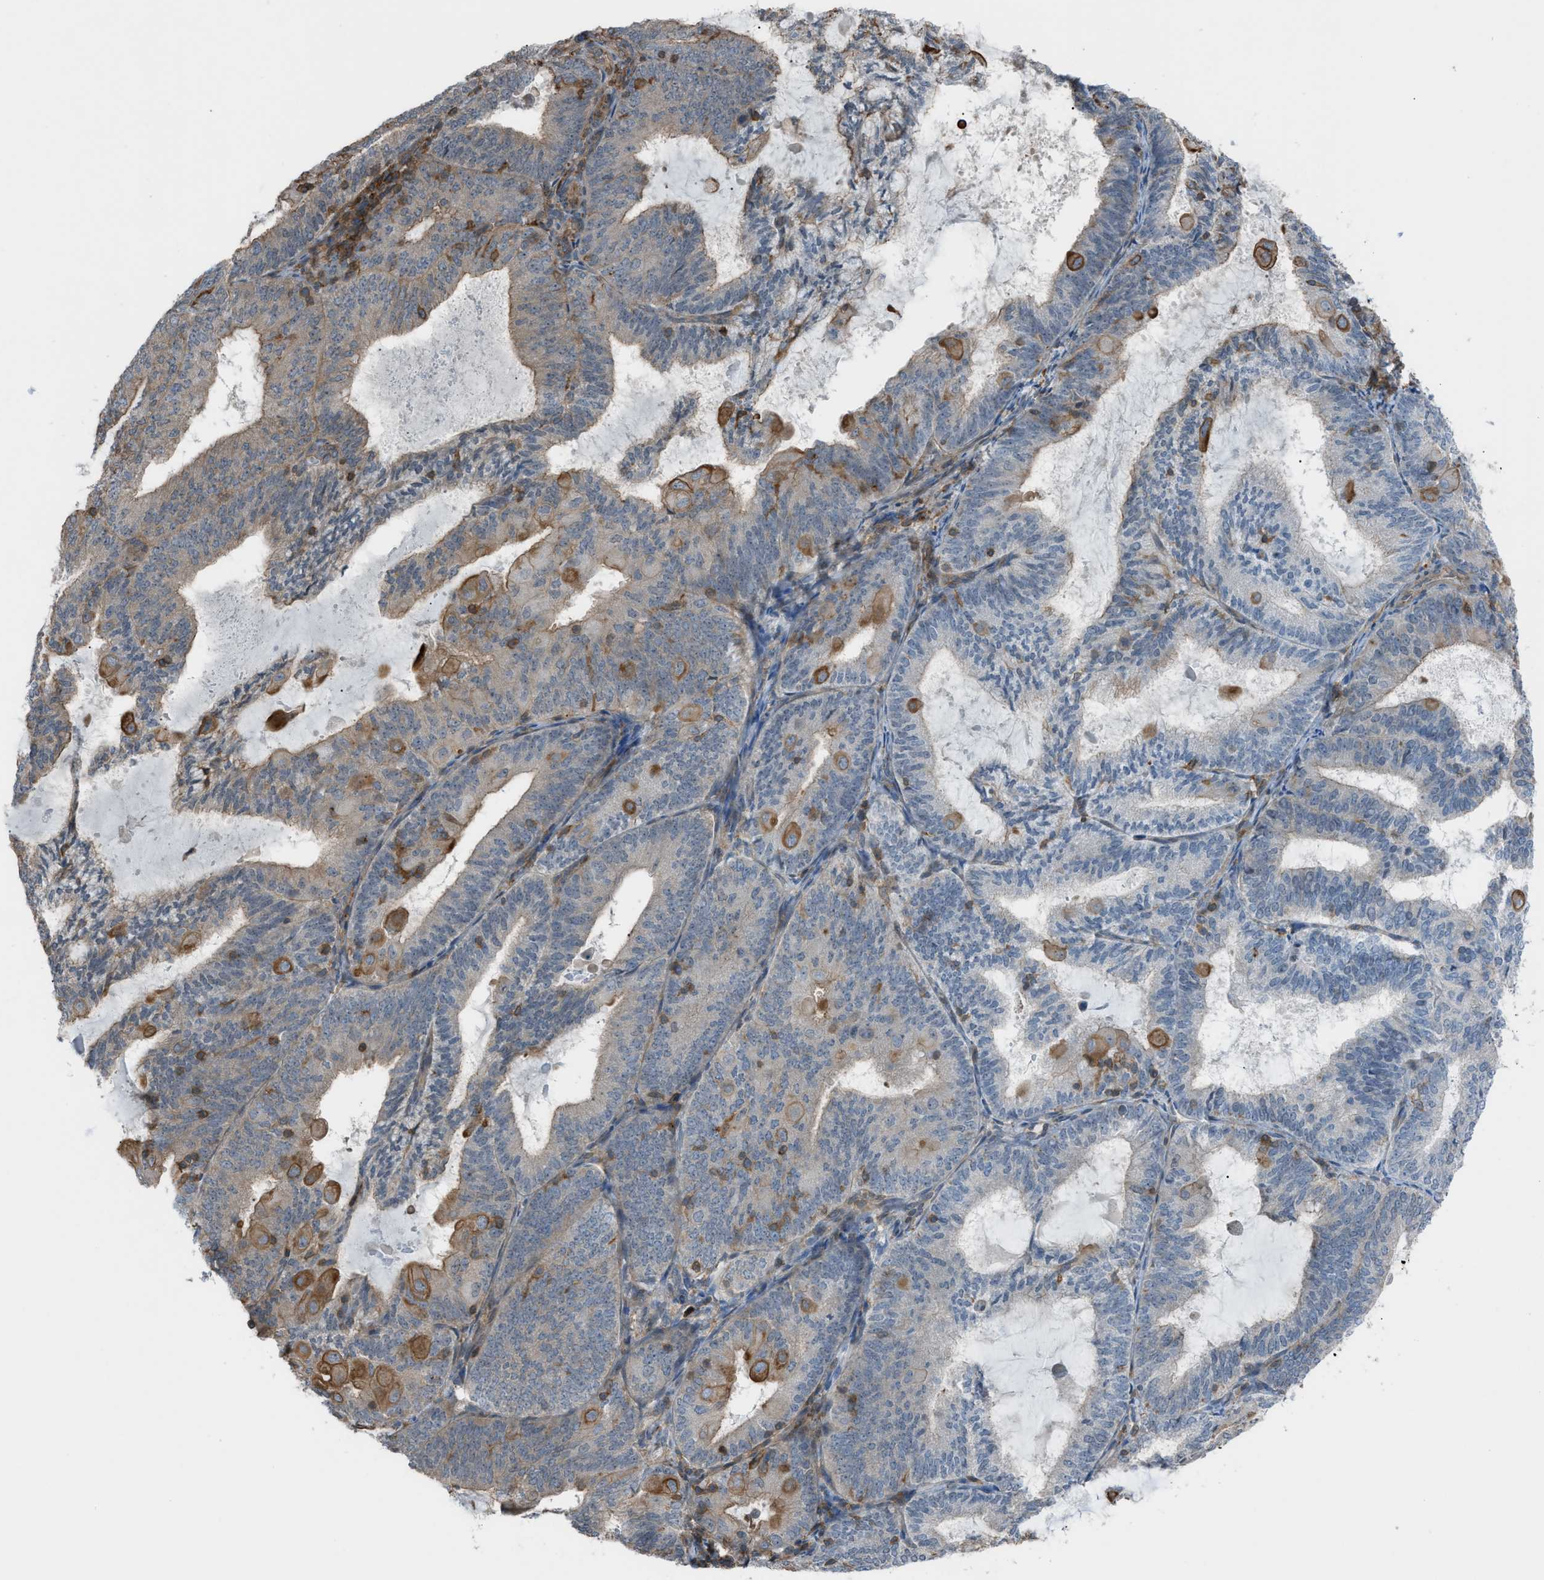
{"staining": {"intensity": "moderate", "quantity": "<25%", "location": "cytoplasmic/membranous"}, "tissue": "endometrial cancer", "cell_type": "Tumor cells", "image_type": "cancer", "snomed": [{"axis": "morphology", "description": "Adenocarcinoma, NOS"}, {"axis": "topography", "description": "Endometrium"}], "caption": "Protein analysis of endometrial cancer (adenocarcinoma) tissue reveals moderate cytoplasmic/membranous positivity in approximately <25% of tumor cells. (IHC, brightfield microscopy, high magnification).", "gene": "DYRK1A", "patient": {"sex": "female", "age": 81}}